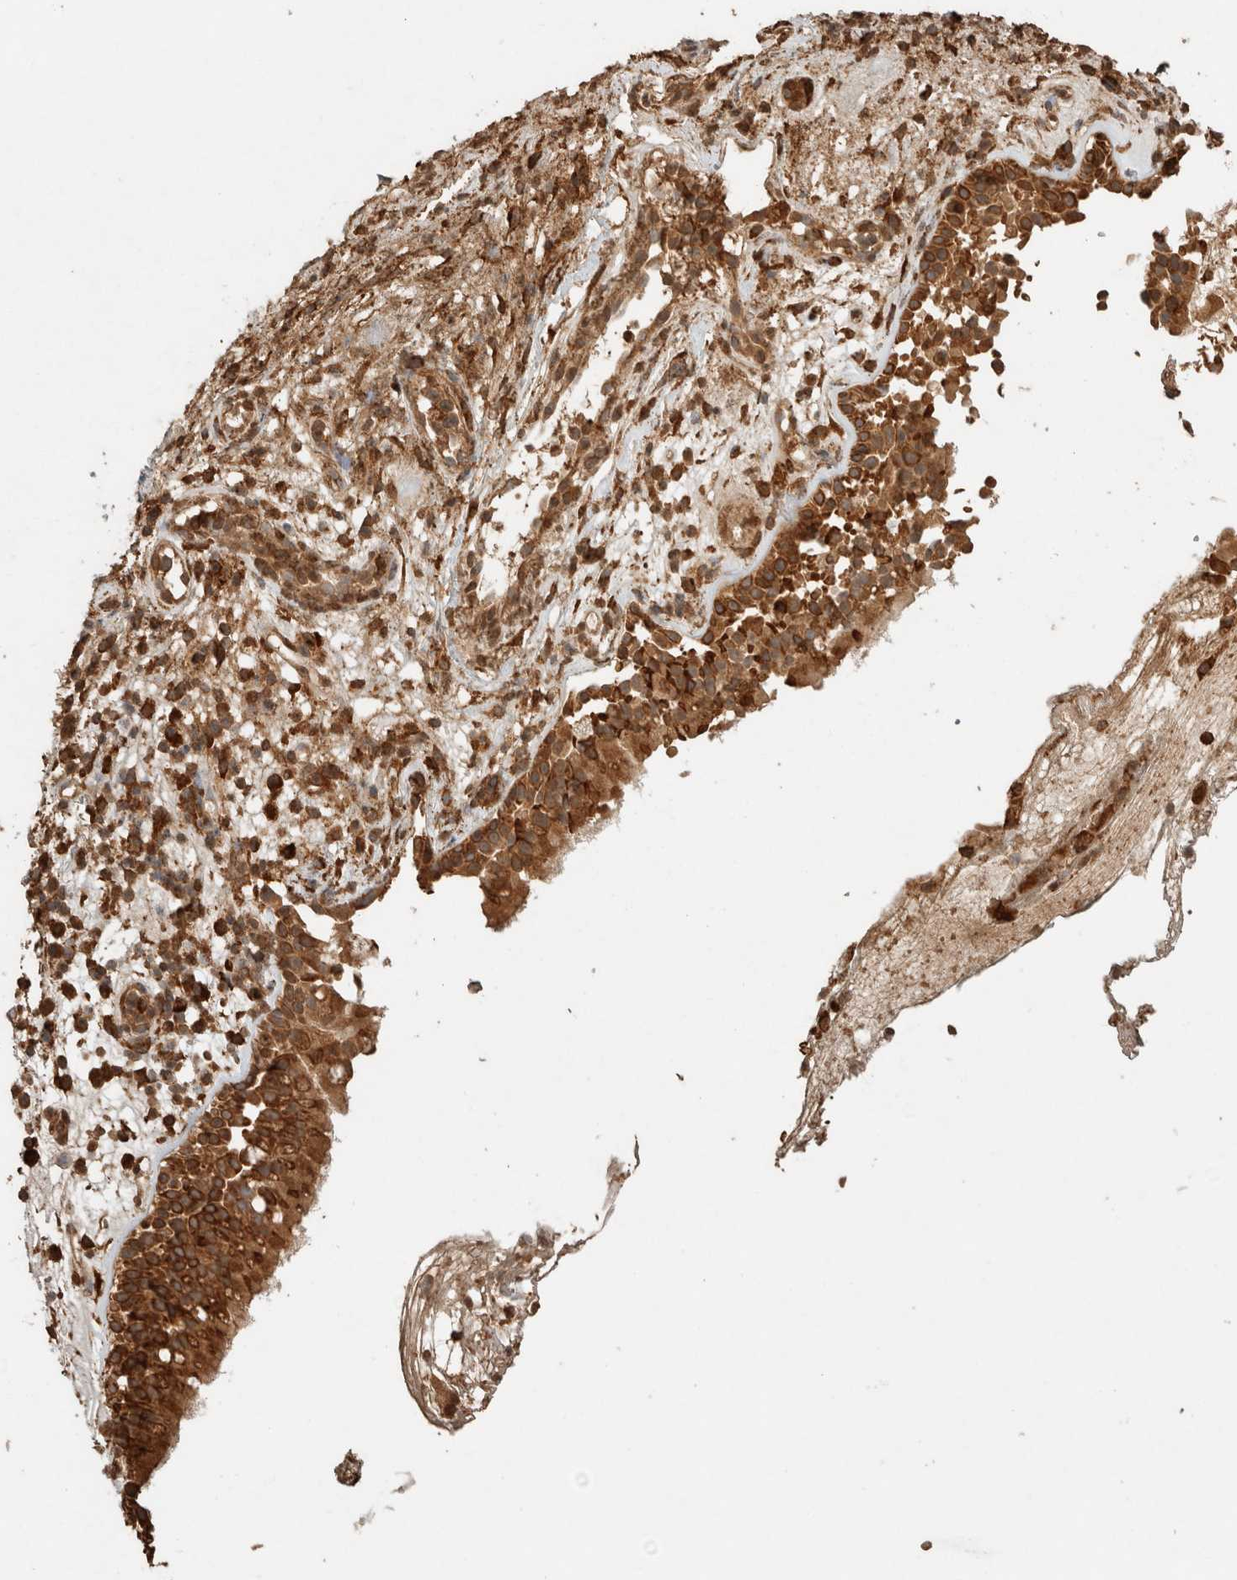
{"staining": {"intensity": "moderate", "quantity": ">75%", "location": "cytoplasmic/membranous"}, "tissue": "nasopharynx", "cell_type": "Respiratory epithelial cells", "image_type": "normal", "snomed": [{"axis": "morphology", "description": "Normal tissue, NOS"}, {"axis": "morphology", "description": "Inflammation, NOS"}, {"axis": "topography", "description": "Nasopharynx"}], "caption": "Immunohistochemistry (DAB (3,3'-diaminobenzidine)) staining of normal human nasopharynx shows moderate cytoplasmic/membranous protein staining in about >75% of respiratory epithelial cells.", "gene": "ERAP1", "patient": {"sex": "male", "age": 54}}